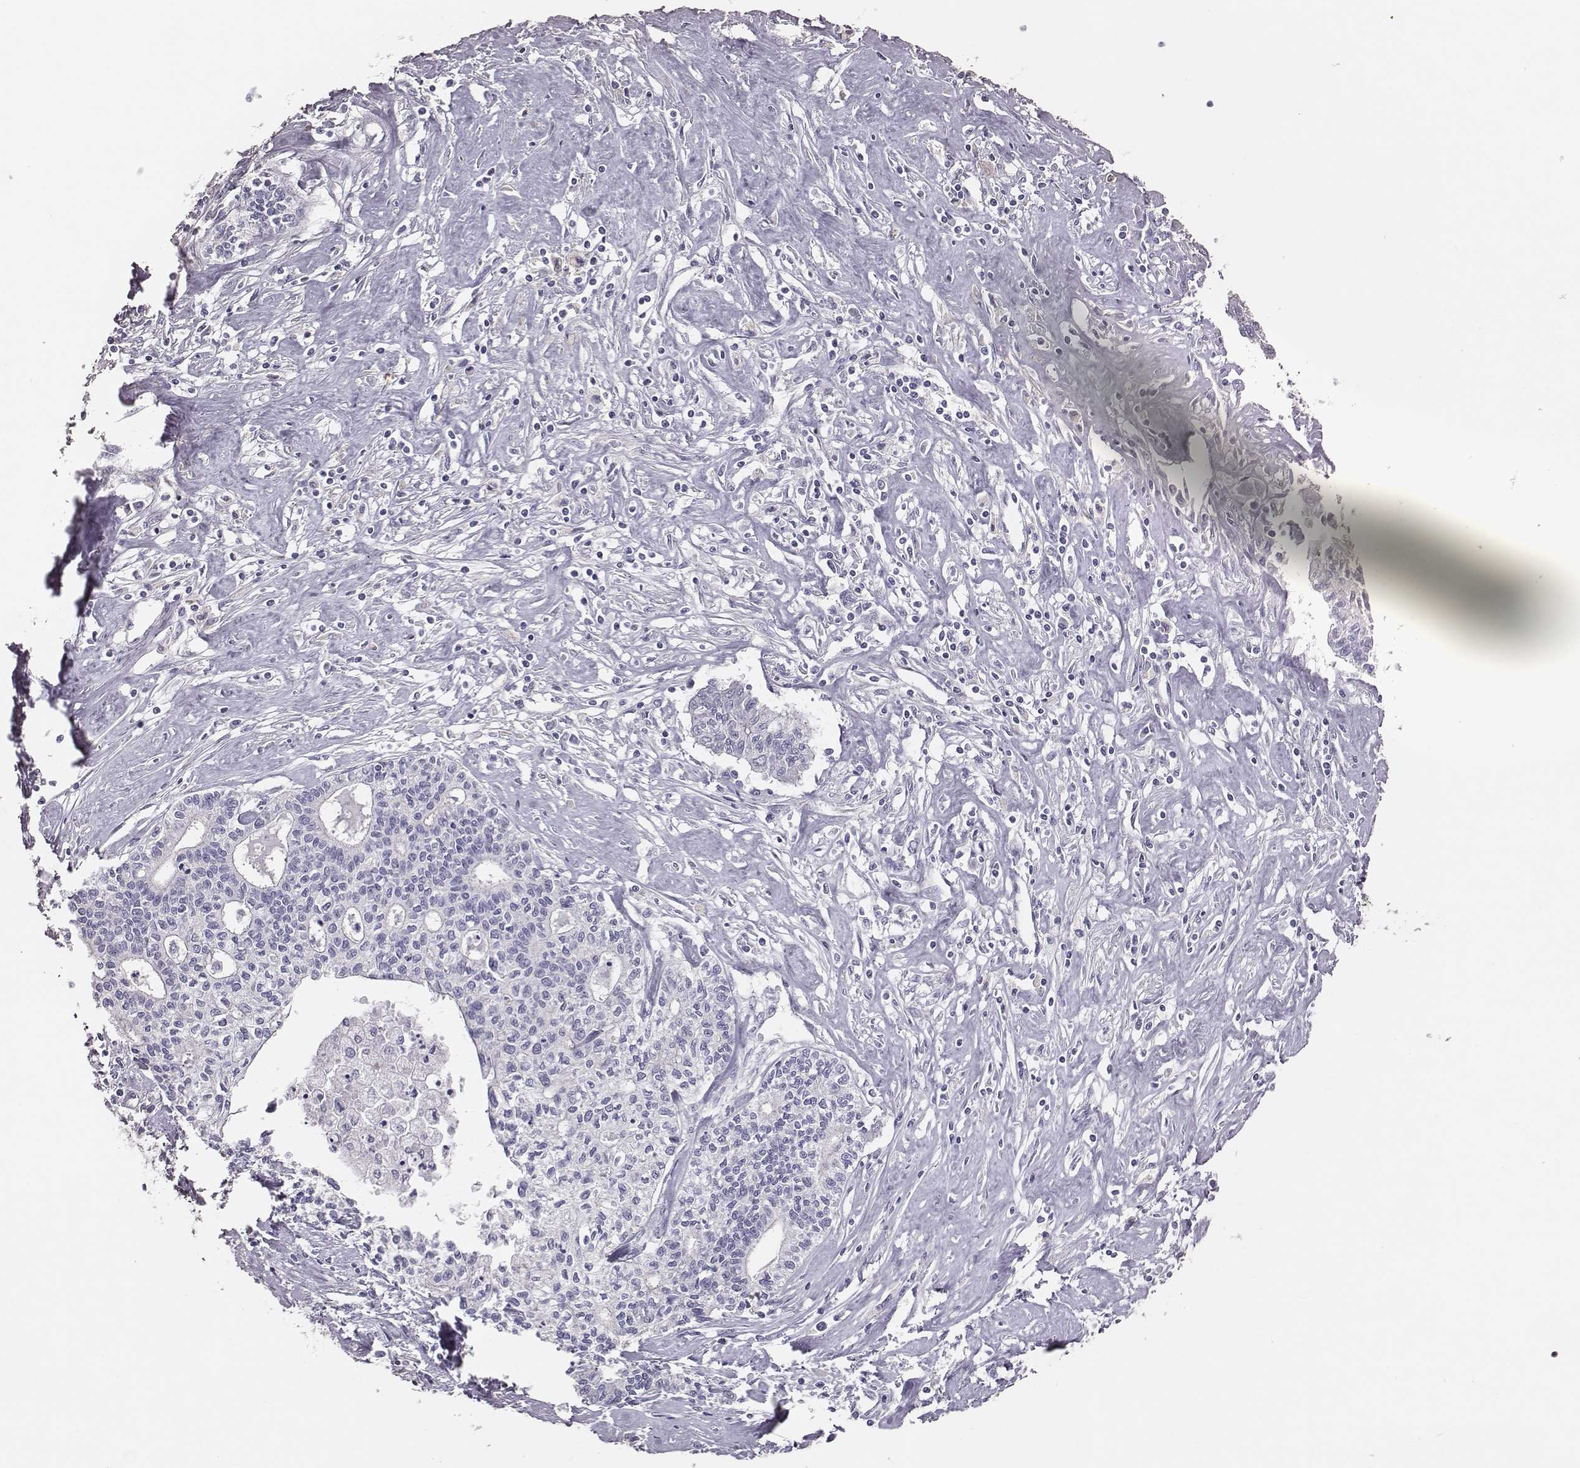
{"staining": {"intensity": "negative", "quantity": "none", "location": "none"}, "tissue": "liver cancer", "cell_type": "Tumor cells", "image_type": "cancer", "snomed": [{"axis": "morphology", "description": "Cholangiocarcinoma"}, {"axis": "topography", "description": "Liver"}], "caption": "Liver cholangiocarcinoma stained for a protein using IHC shows no positivity tumor cells.", "gene": "P2RY10", "patient": {"sex": "female", "age": 61}}